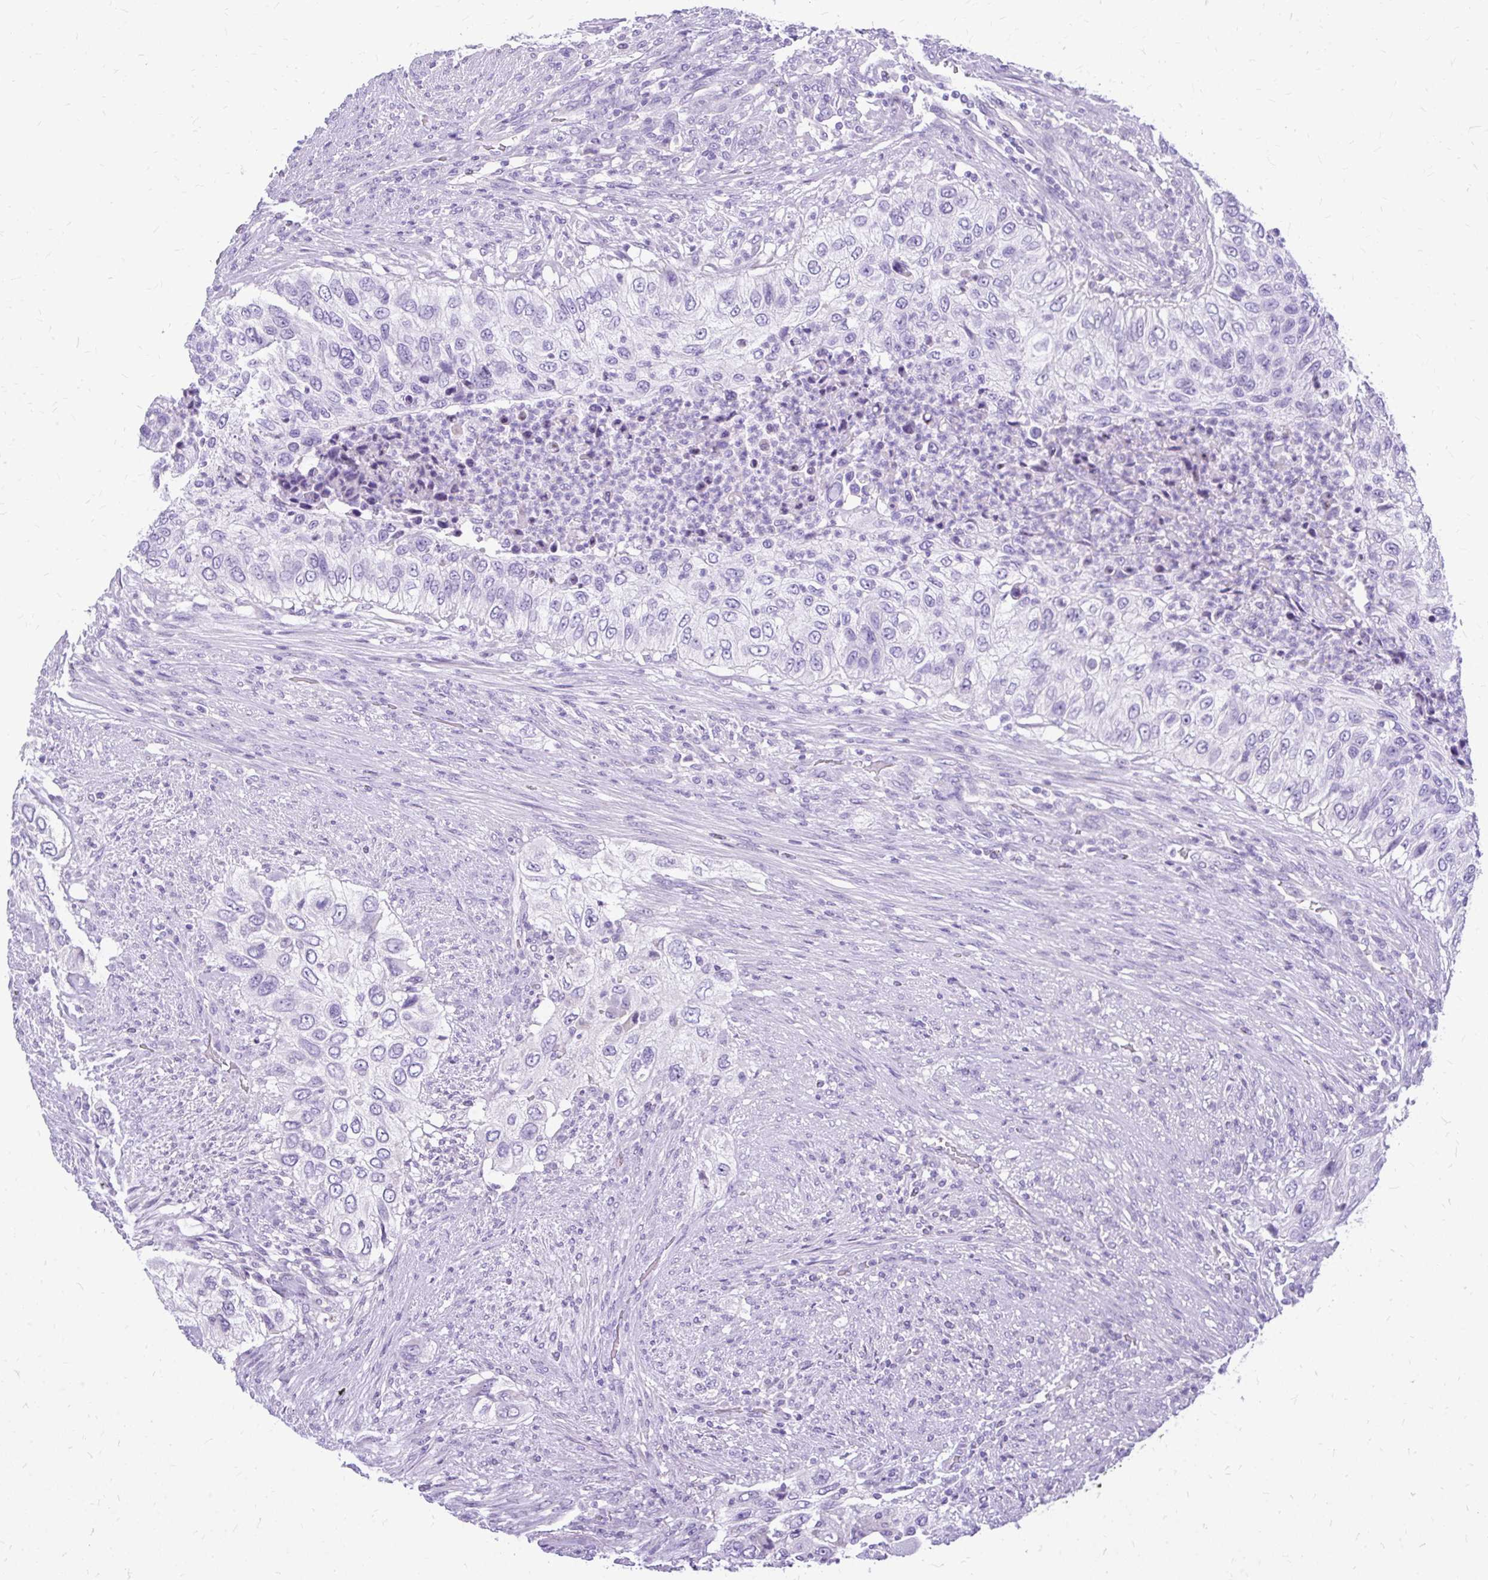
{"staining": {"intensity": "negative", "quantity": "none", "location": "none"}, "tissue": "urothelial cancer", "cell_type": "Tumor cells", "image_type": "cancer", "snomed": [{"axis": "morphology", "description": "Urothelial carcinoma, High grade"}, {"axis": "topography", "description": "Urinary bladder"}], "caption": "Immunohistochemical staining of urothelial cancer shows no significant staining in tumor cells.", "gene": "MAP1LC3A", "patient": {"sex": "female", "age": 60}}